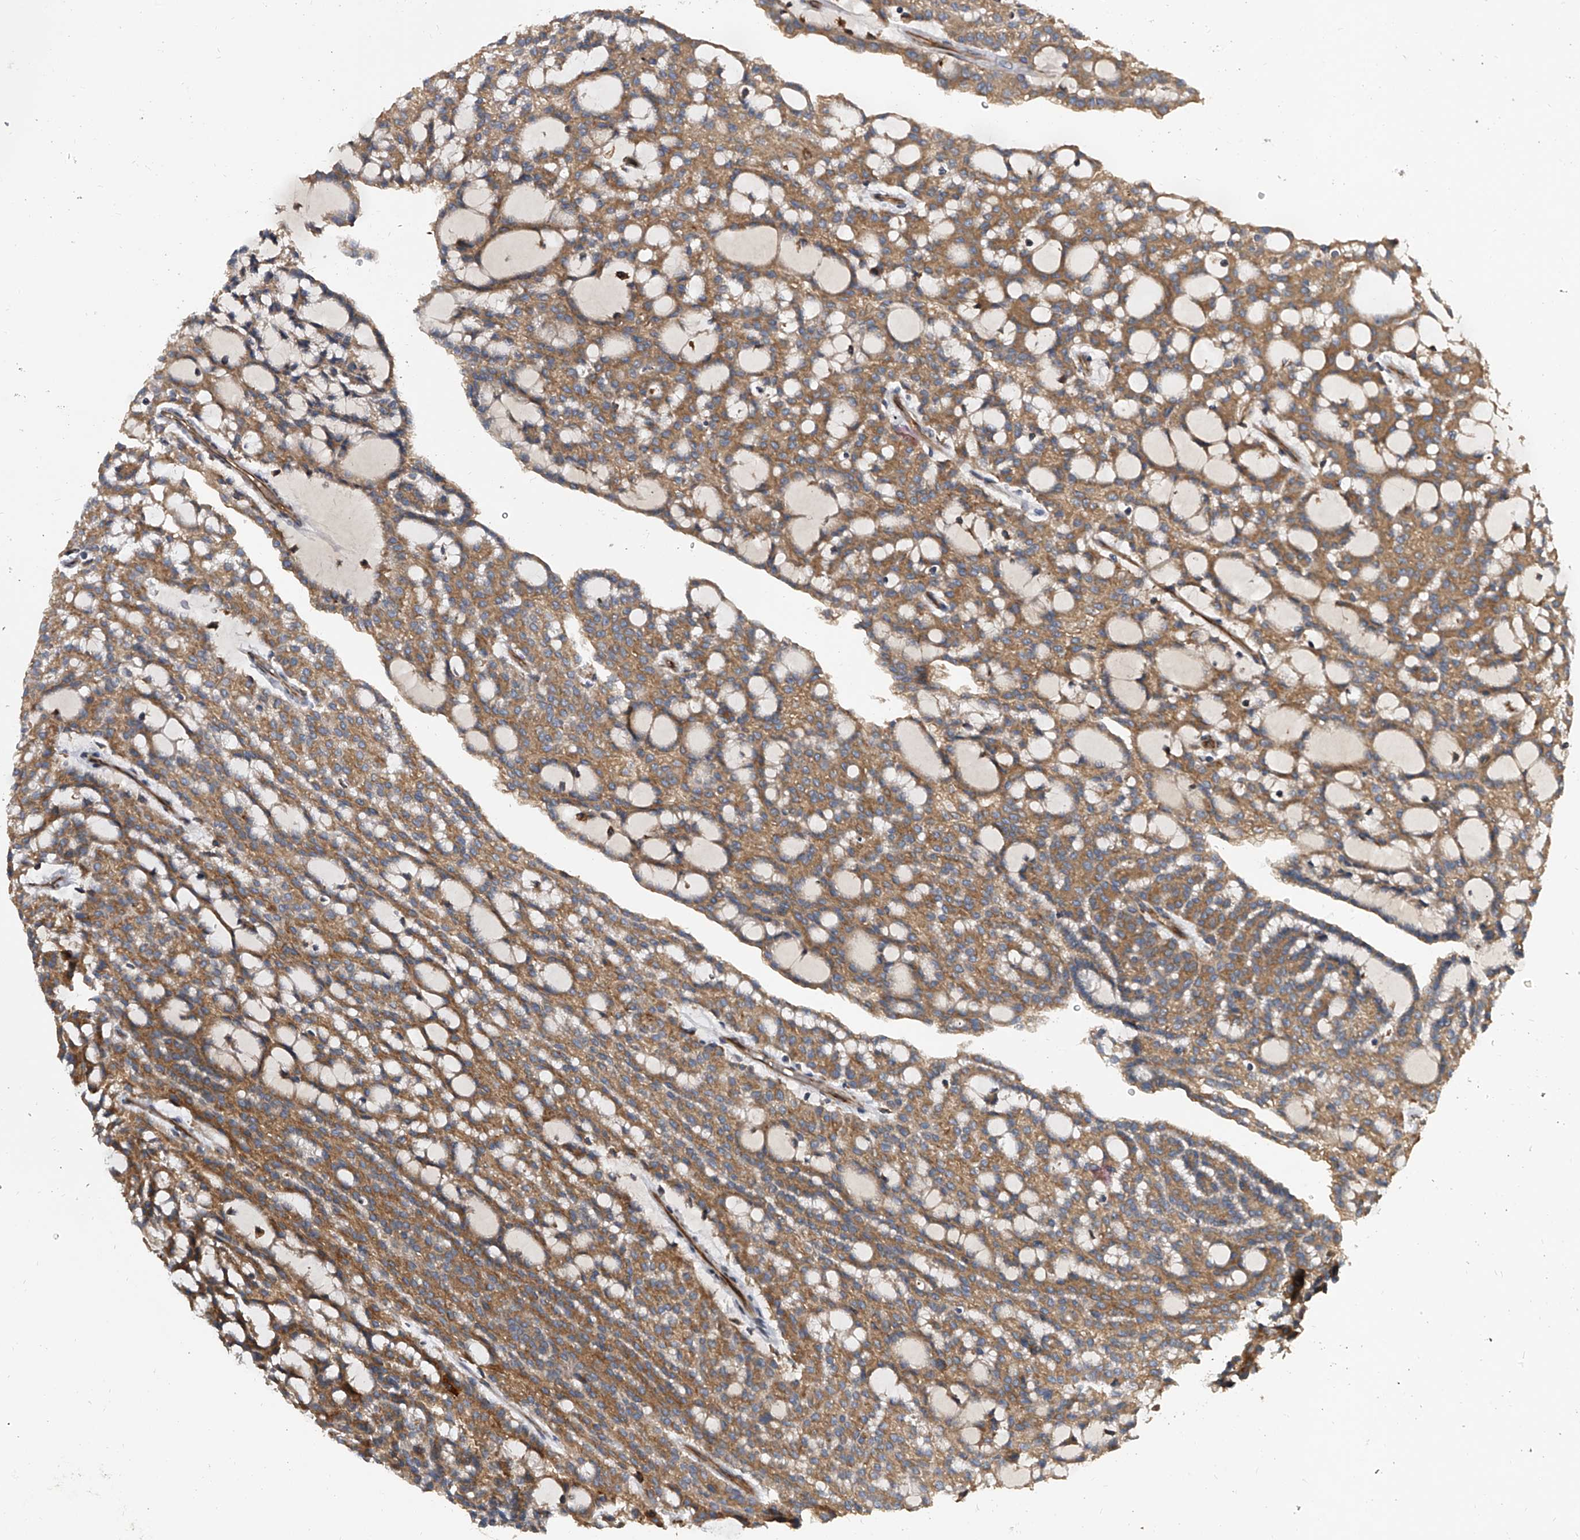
{"staining": {"intensity": "moderate", "quantity": ">75%", "location": "cytoplasmic/membranous"}, "tissue": "renal cancer", "cell_type": "Tumor cells", "image_type": "cancer", "snomed": [{"axis": "morphology", "description": "Adenocarcinoma, NOS"}, {"axis": "topography", "description": "Kidney"}], "caption": "There is medium levels of moderate cytoplasmic/membranous positivity in tumor cells of renal cancer, as demonstrated by immunohistochemical staining (brown color).", "gene": "EXOC4", "patient": {"sex": "male", "age": 63}}